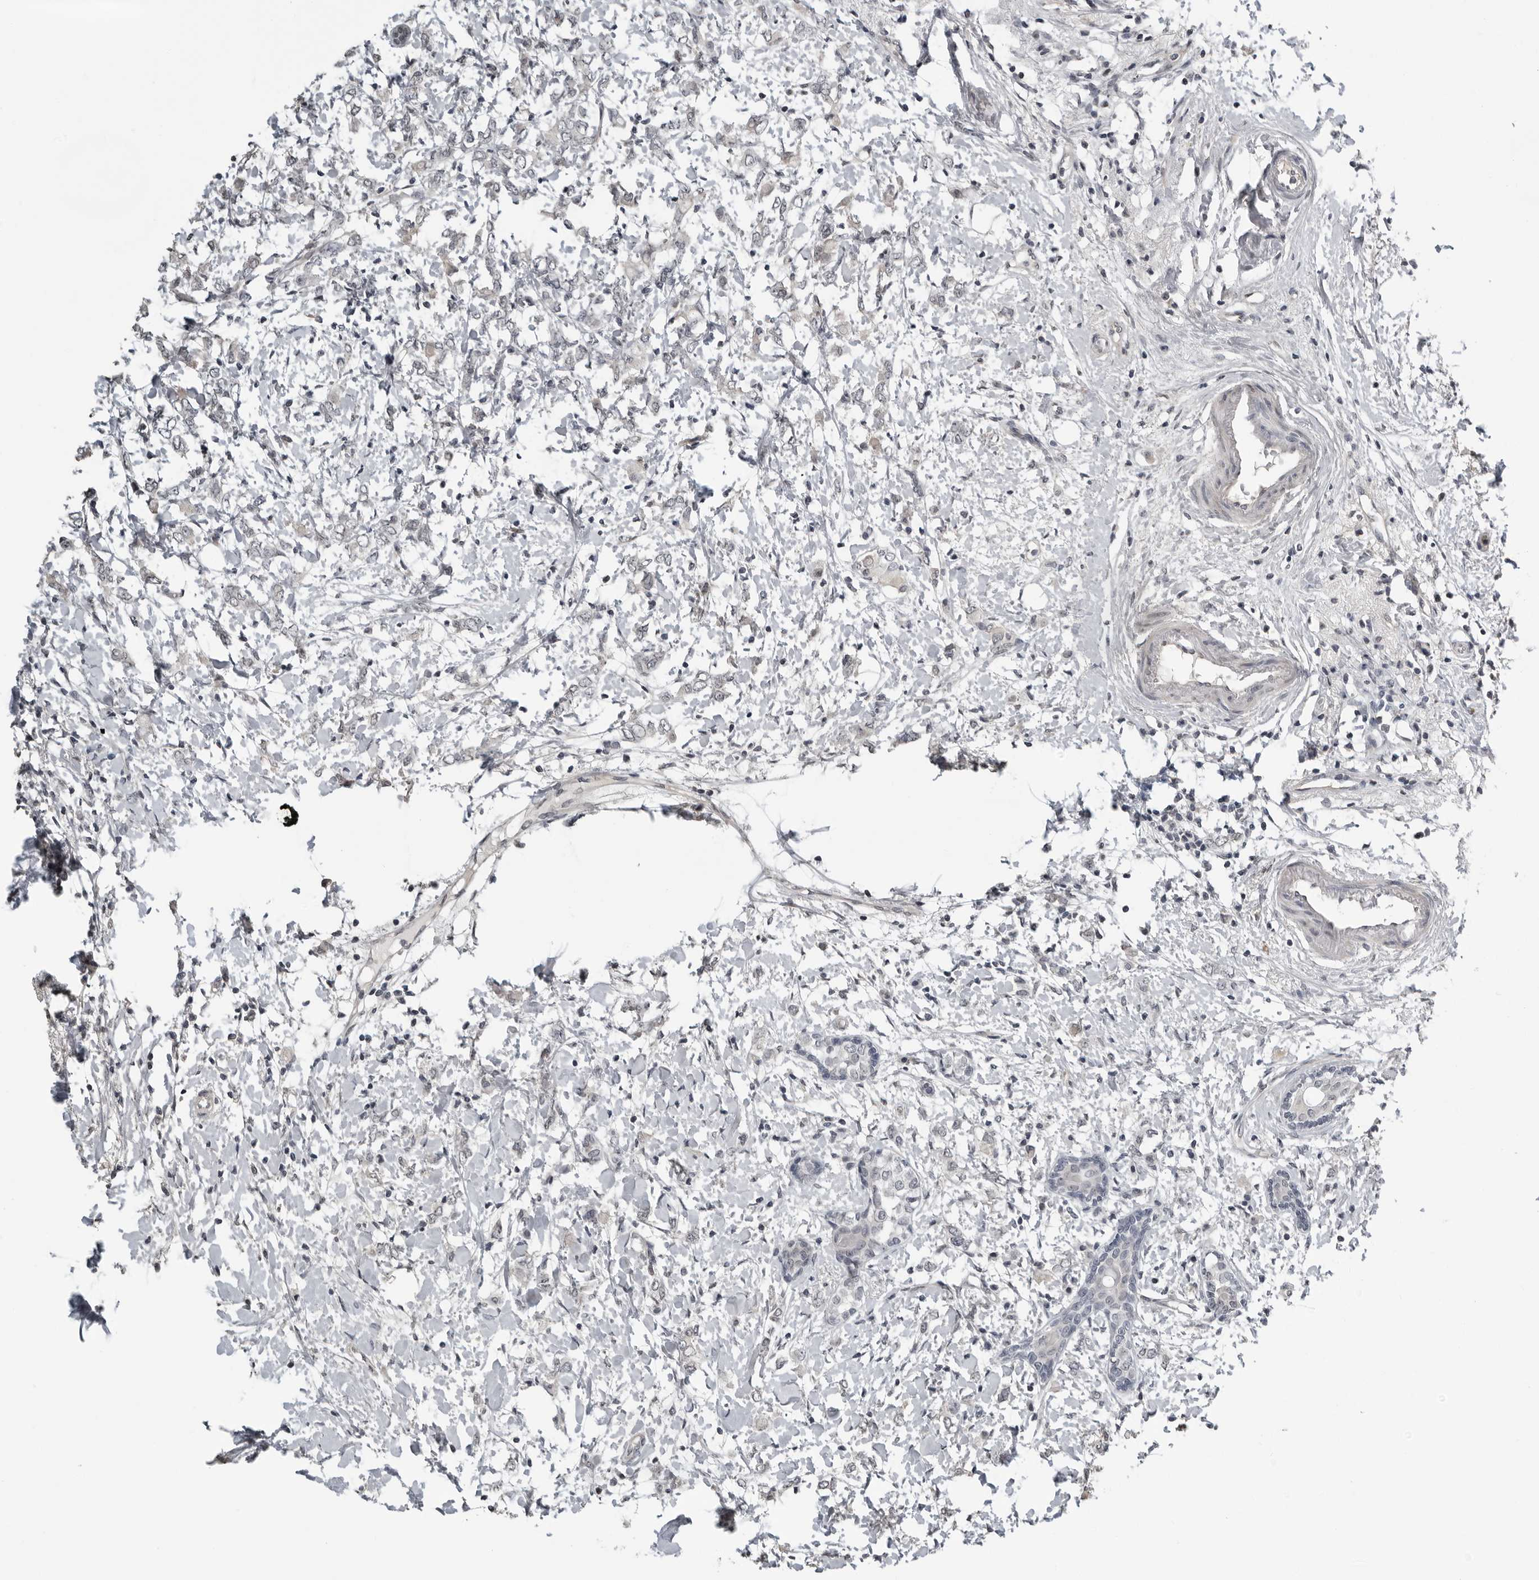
{"staining": {"intensity": "negative", "quantity": "none", "location": "none"}, "tissue": "breast cancer", "cell_type": "Tumor cells", "image_type": "cancer", "snomed": [{"axis": "morphology", "description": "Normal tissue, NOS"}, {"axis": "morphology", "description": "Lobular carcinoma"}, {"axis": "topography", "description": "Breast"}], "caption": "Protein analysis of breast lobular carcinoma exhibits no significant staining in tumor cells.", "gene": "PRRX2", "patient": {"sex": "female", "age": 47}}